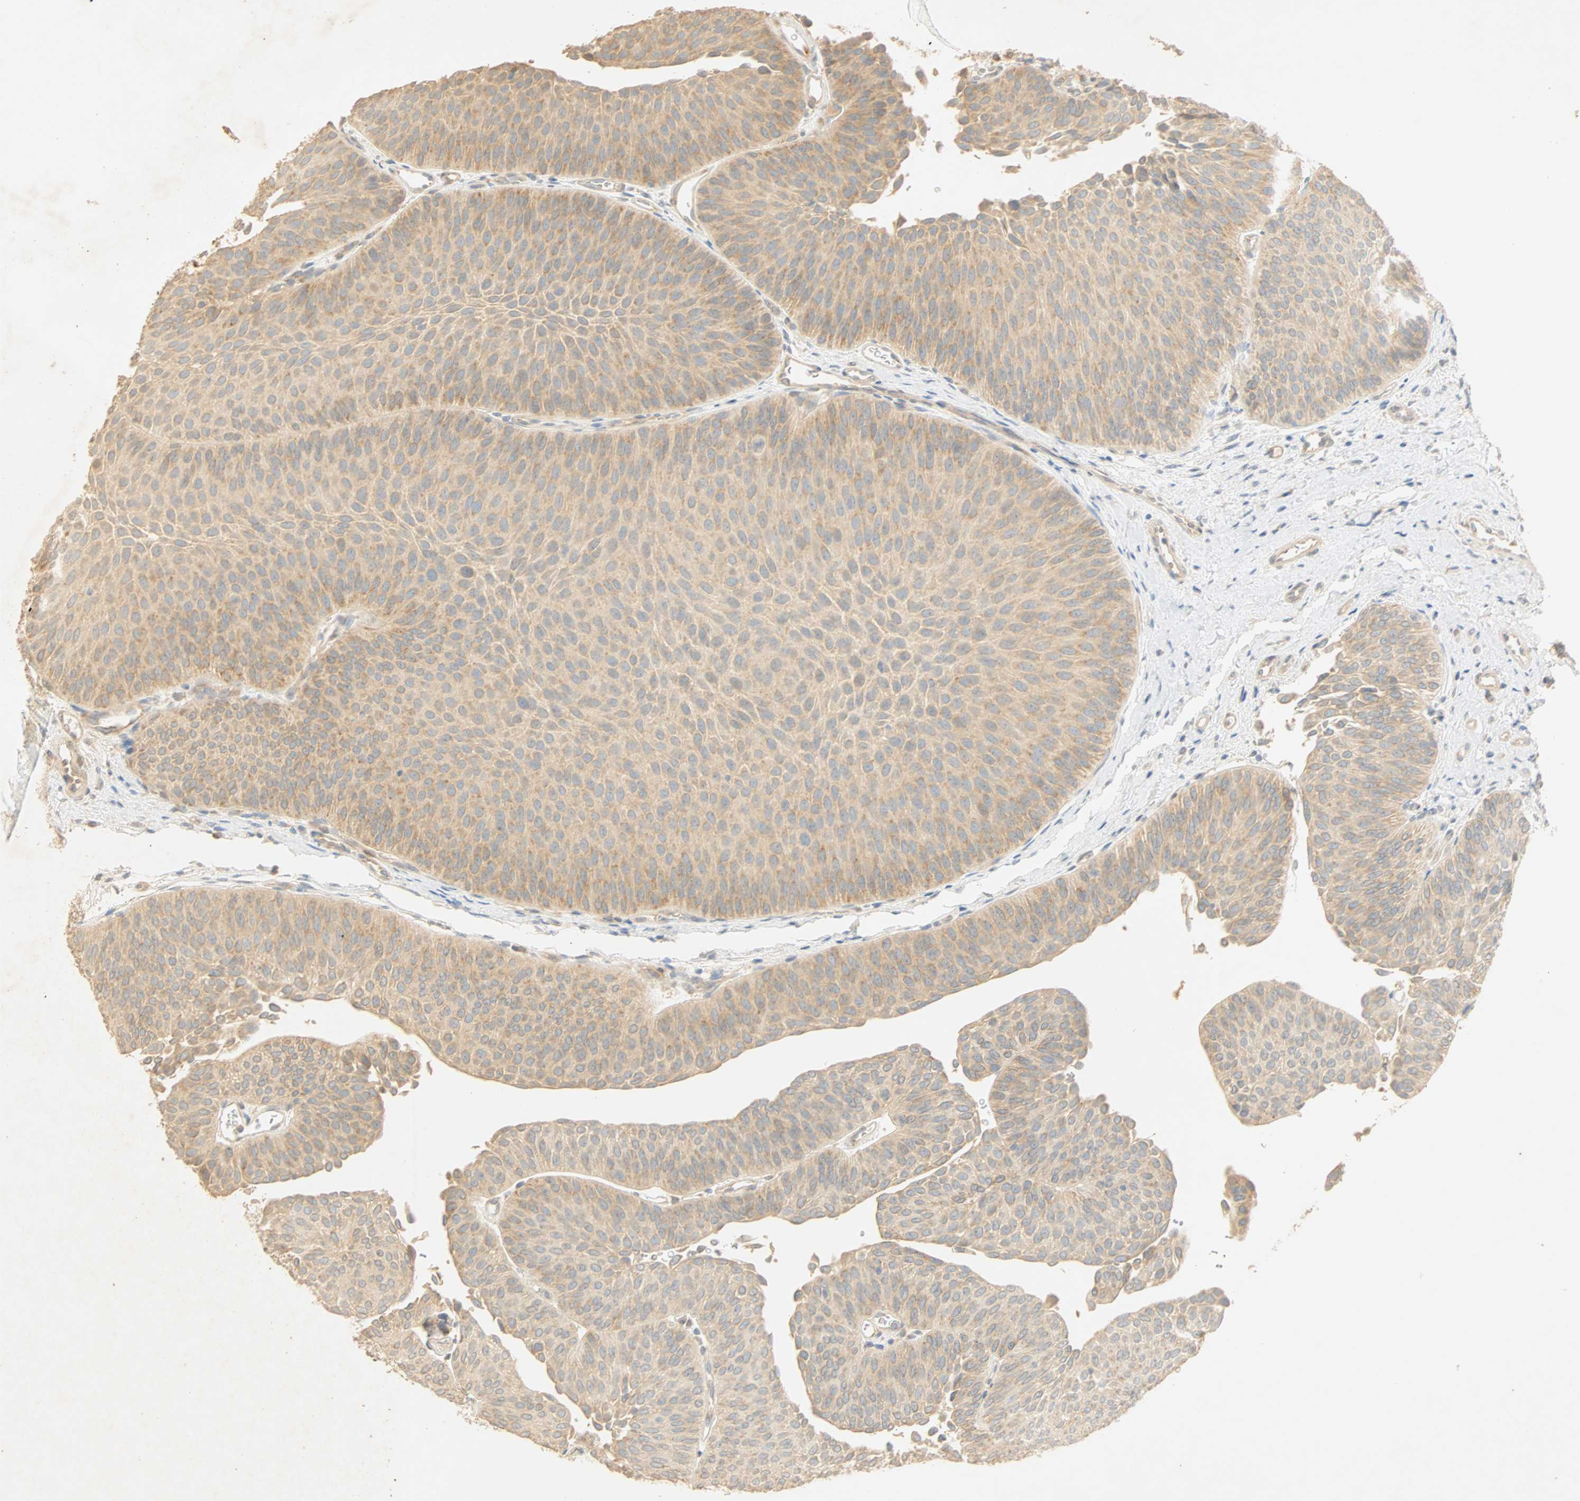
{"staining": {"intensity": "weak", "quantity": "25%-75%", "location": "cytoplasmic/membranous"}, "tissue": "urothelial cancer", "cell_type": "Tumor cells", "image_type": "cancer", "snomed": [{"axis": "morphology", "description": "Urothelial carcinoma, Low grade"}, {"axis": "topography", "description": "Urinary bladder"}], "caption": "Protein staining of urothelial cancer tissue reveals weak cytoplasmic/membranous staining in about 25%-75% of tumor cells.", "gene": "SELENBP1", "patient": {"sex": "female", "age": 60}}